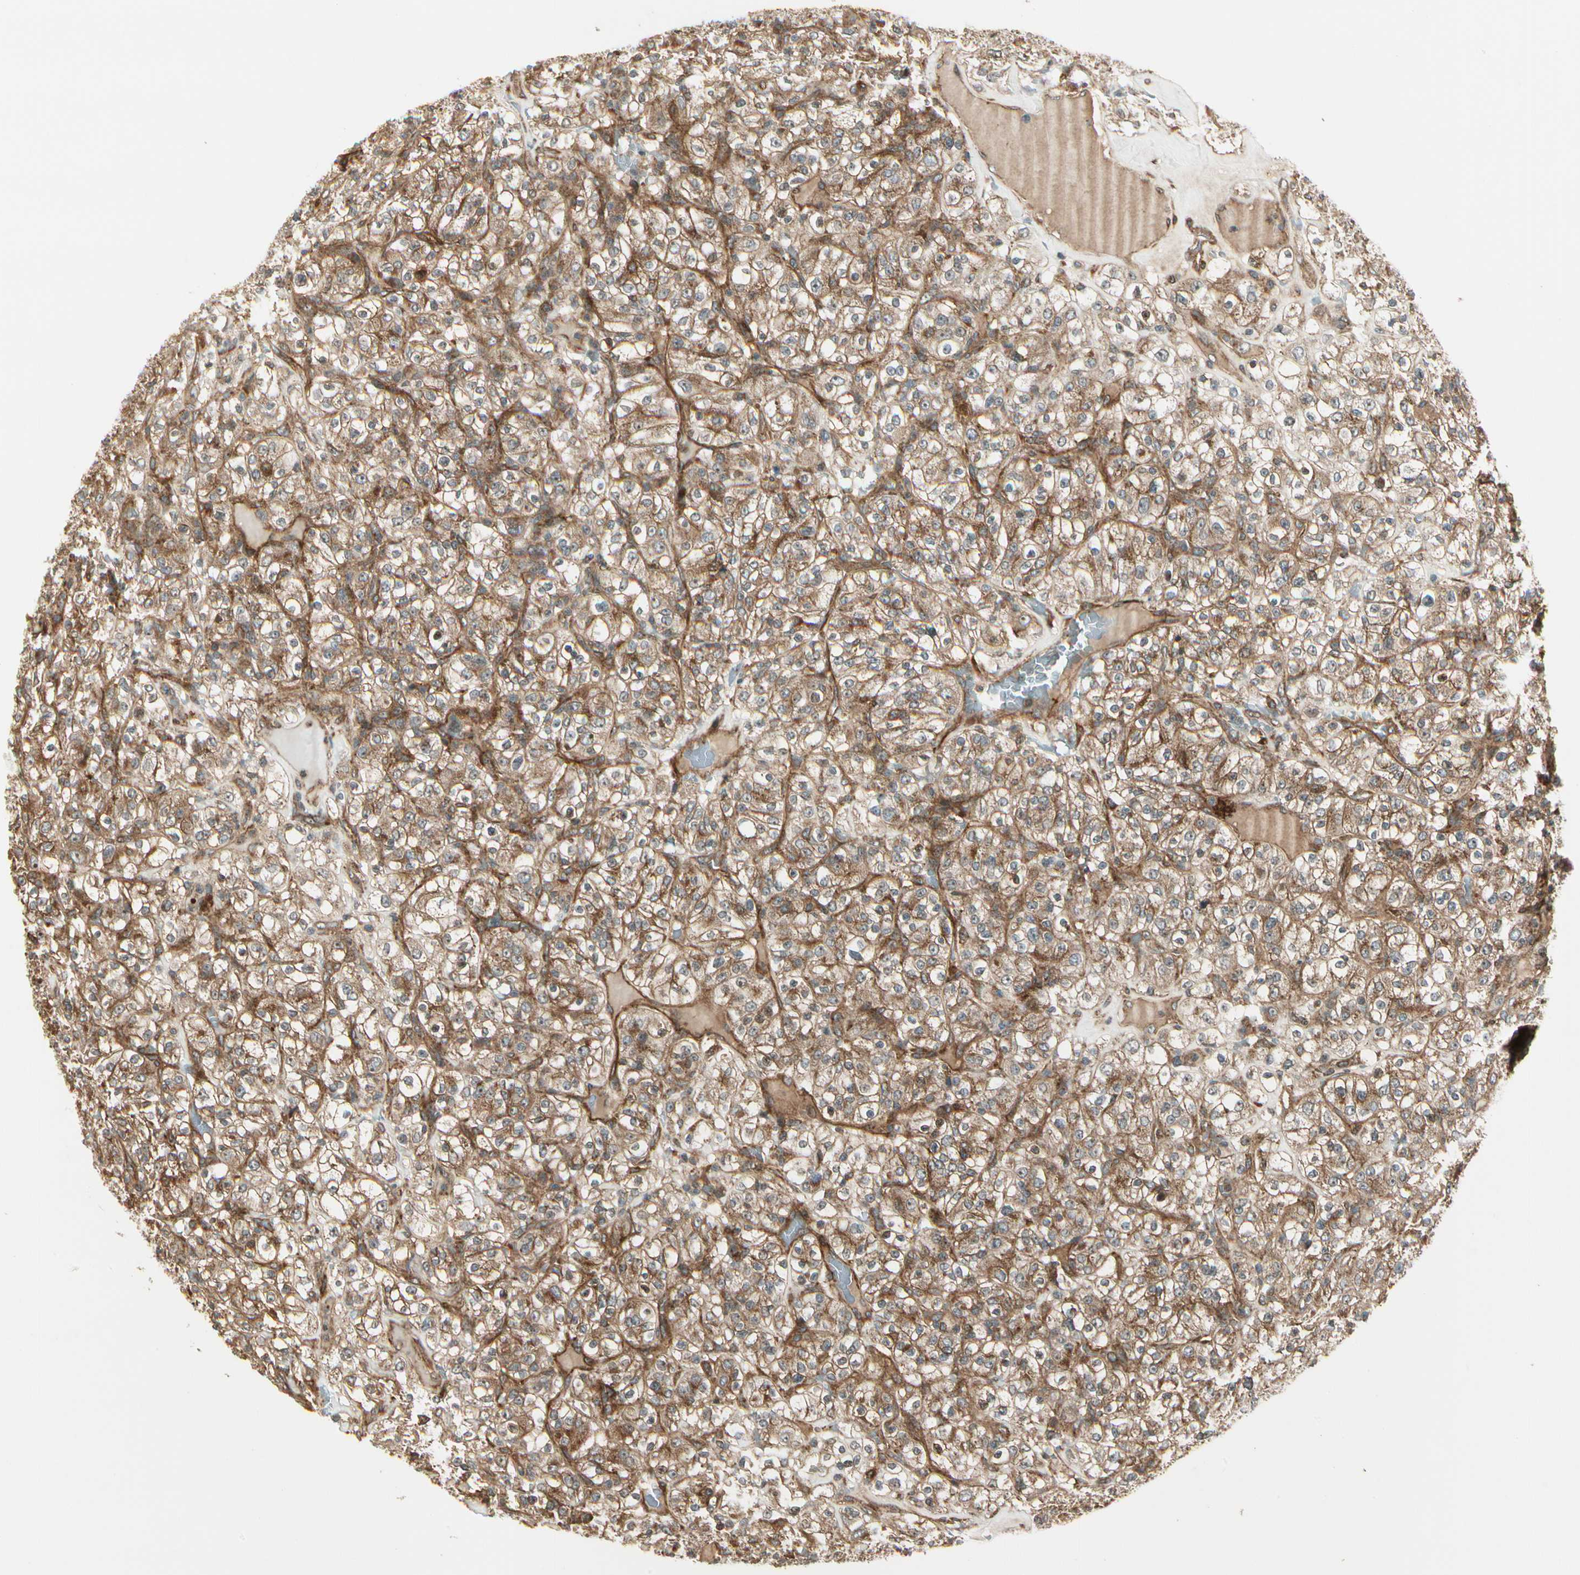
{"staining": {"intensity": "moderate", "quantity": ">75%", "location": "cytoplasmic/membranous"}, "tissue": "renal cancer", "cell_type": "Tumor cells", "image_type": "cancer", "snomed": [{"axis": "morphology", "description": "Normal tissue, NOS"}, {"axis": "morphology", "description": "Adenocarcinoma, NOS"}, {"axis": "topography", "description": "Kidney"}], "caption": "Renal cancer (adenocarcinoma) stained with DAB (3,3'-diaminobenzidine) IHC shows medium levels of moderate cytoplasmic/membranous staining in approximately >75% of tumor cells. (IHC, brightfield microscopy, high magnification).", "gene": "FKBP15", "patient": {"sex": "female", "age": 72}}